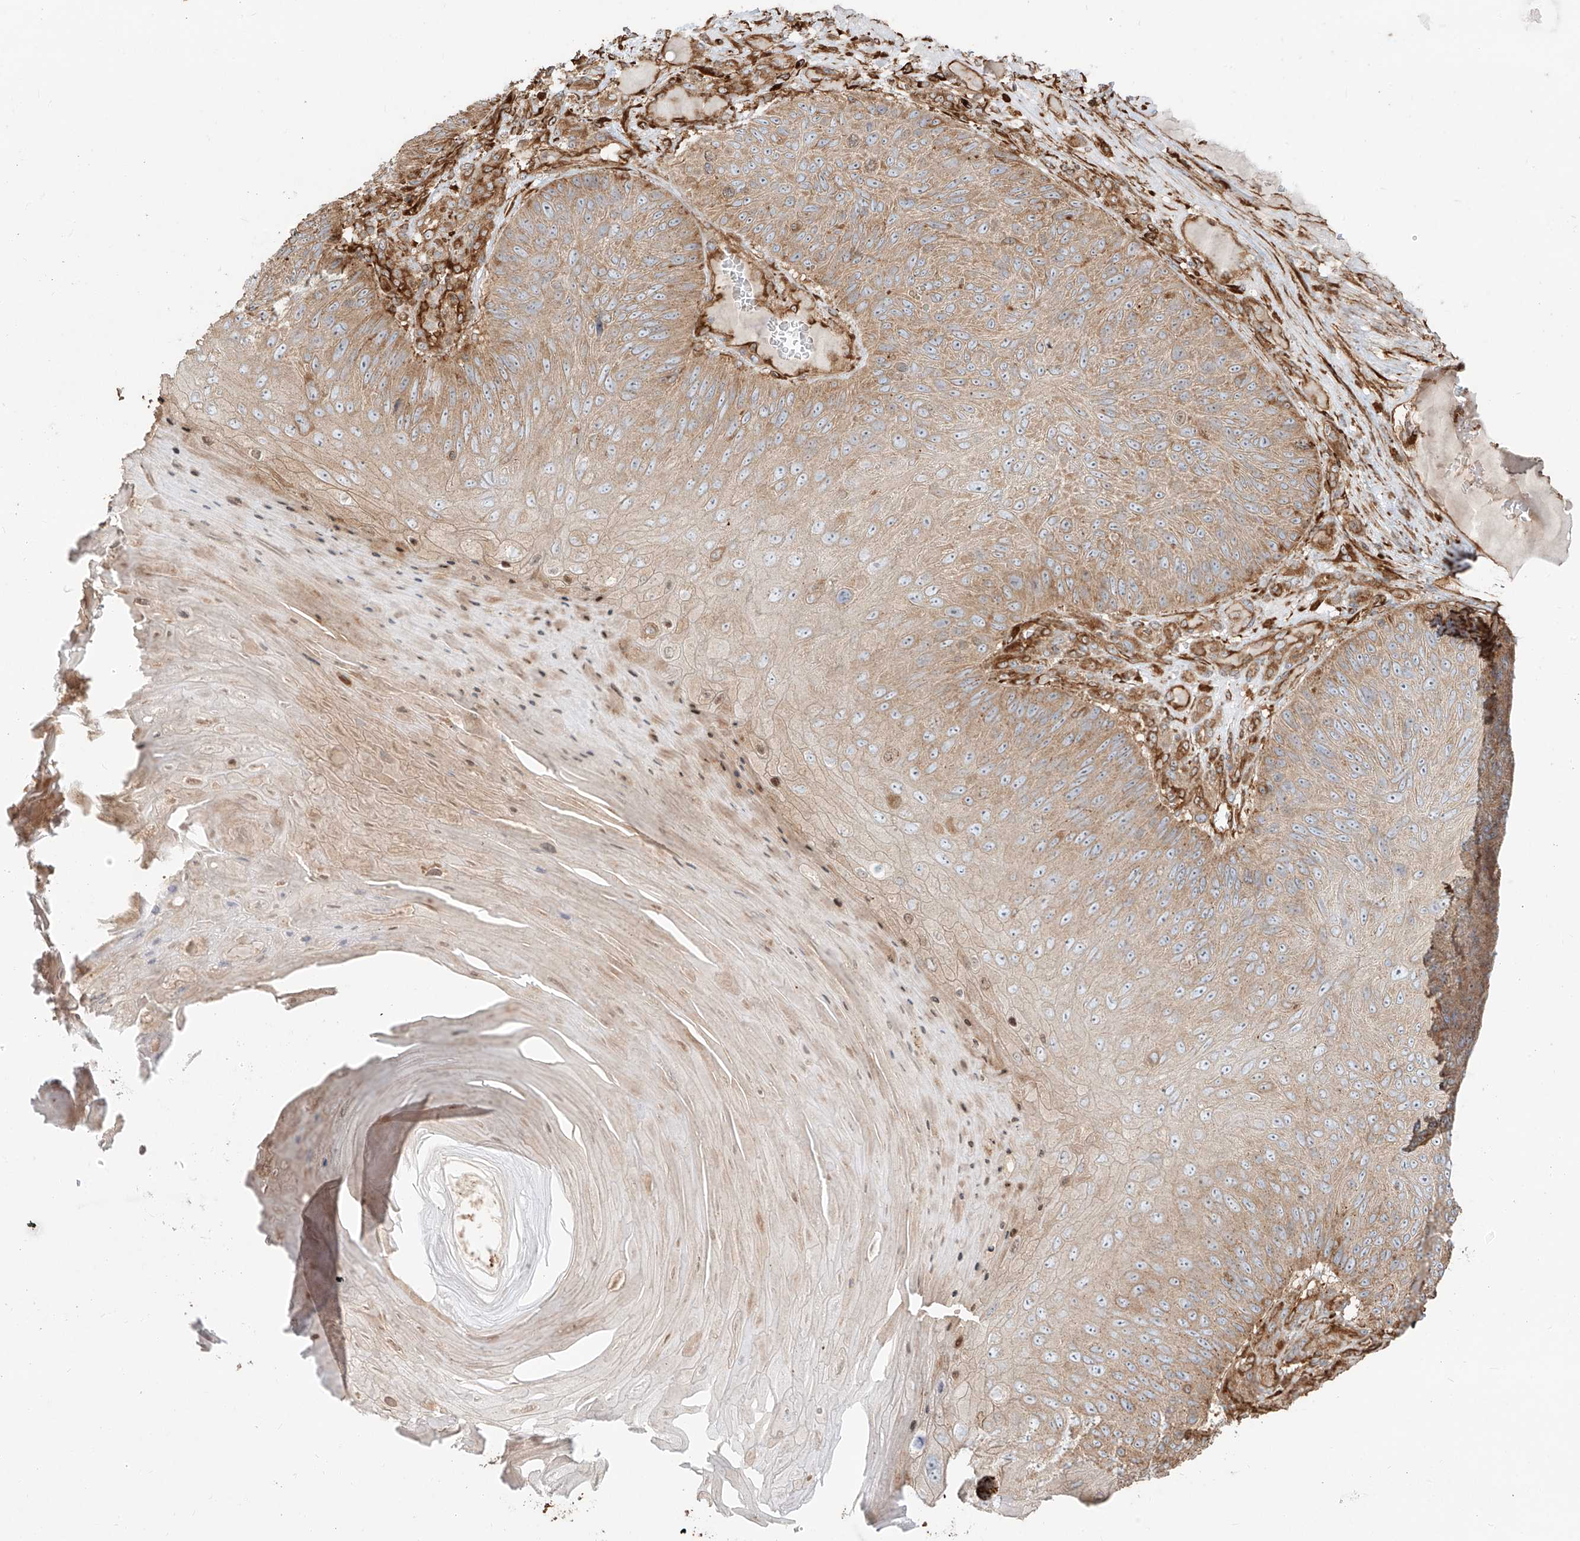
{"staining": {"intensity": "moderate", "quantity": ">75%", "location": "cytoplasmic/membranous"}, "tissue": "skin cancer", "cell_type": "Tumor cells", "image_type": "cancer", "snomed": [{"axis": "morphology", "description": "Squamous cell carcinoma, NOS"}, {"axis": "topography", "description": "Skin"}], "caption": "Protein expression analysis of skin squamous cell carcinoma reveals moderate cytoplasmic/membranous expression in approximately >75% of tumor cells.", "gene": "SNX9", "patient": {"sex": "female", "age": 88}}